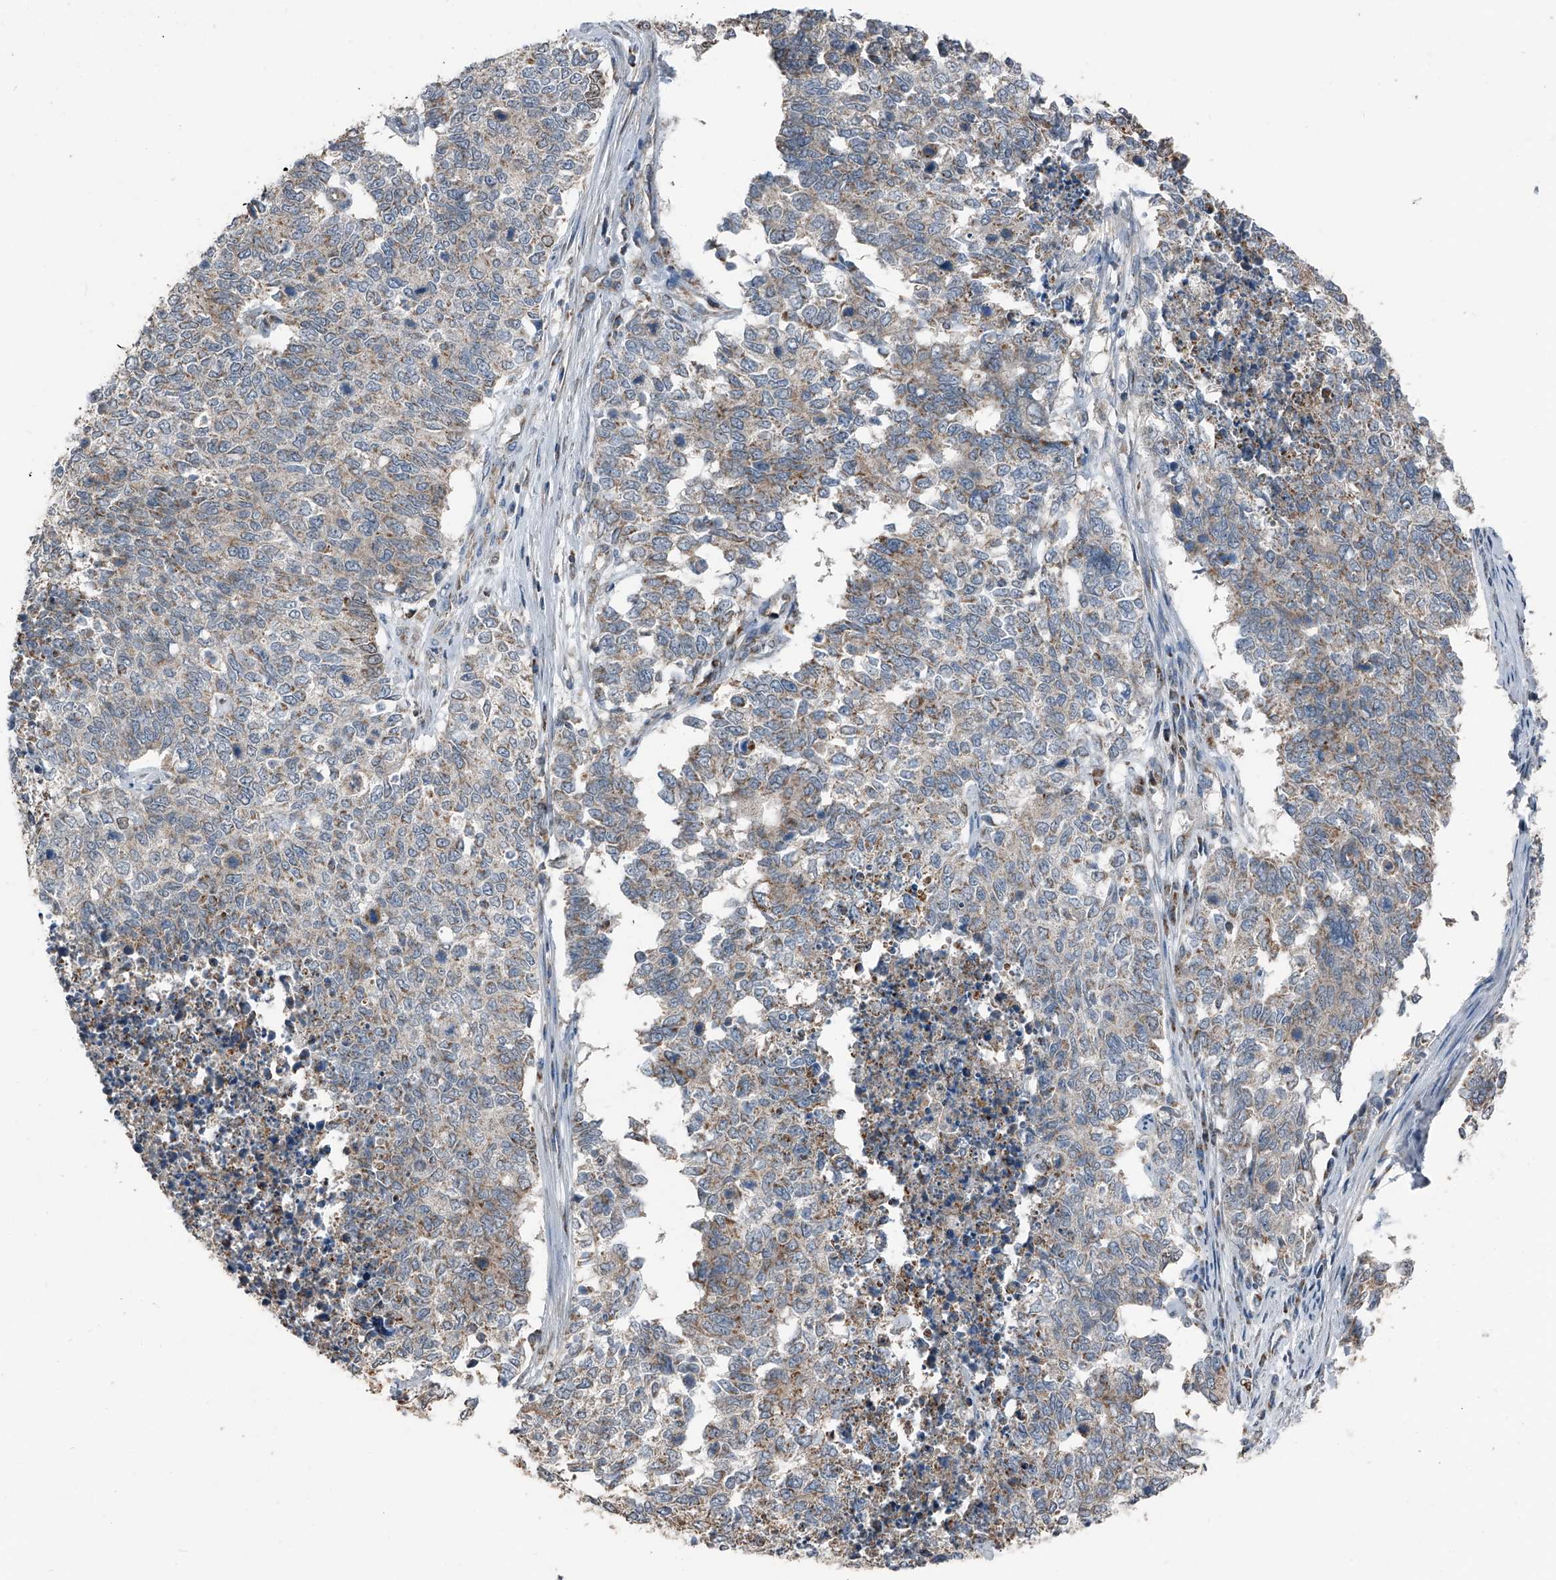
{"staining": {"intensity": "moderate", "quantity": "25%-75%", "location": "cytoplasmic/membranous"}, "tissue": "cervical cancer", "cell_type": "Tumor cells", "image_type": "cancer", "snomed": [{"axis": "morphology", "description": "Squamous cell carcinoma, NOS"}, {"axis": "topography", "description": "Cervix"}], "caption": "Protein analysis of squamous cell carcinoma (cervical) tissue displays moderate cytoplasmic/membranous staining in about 25%-75% of tumor cells.", "gene": "CHRNA7", "patient": {"sex": "female", "age": 63}}